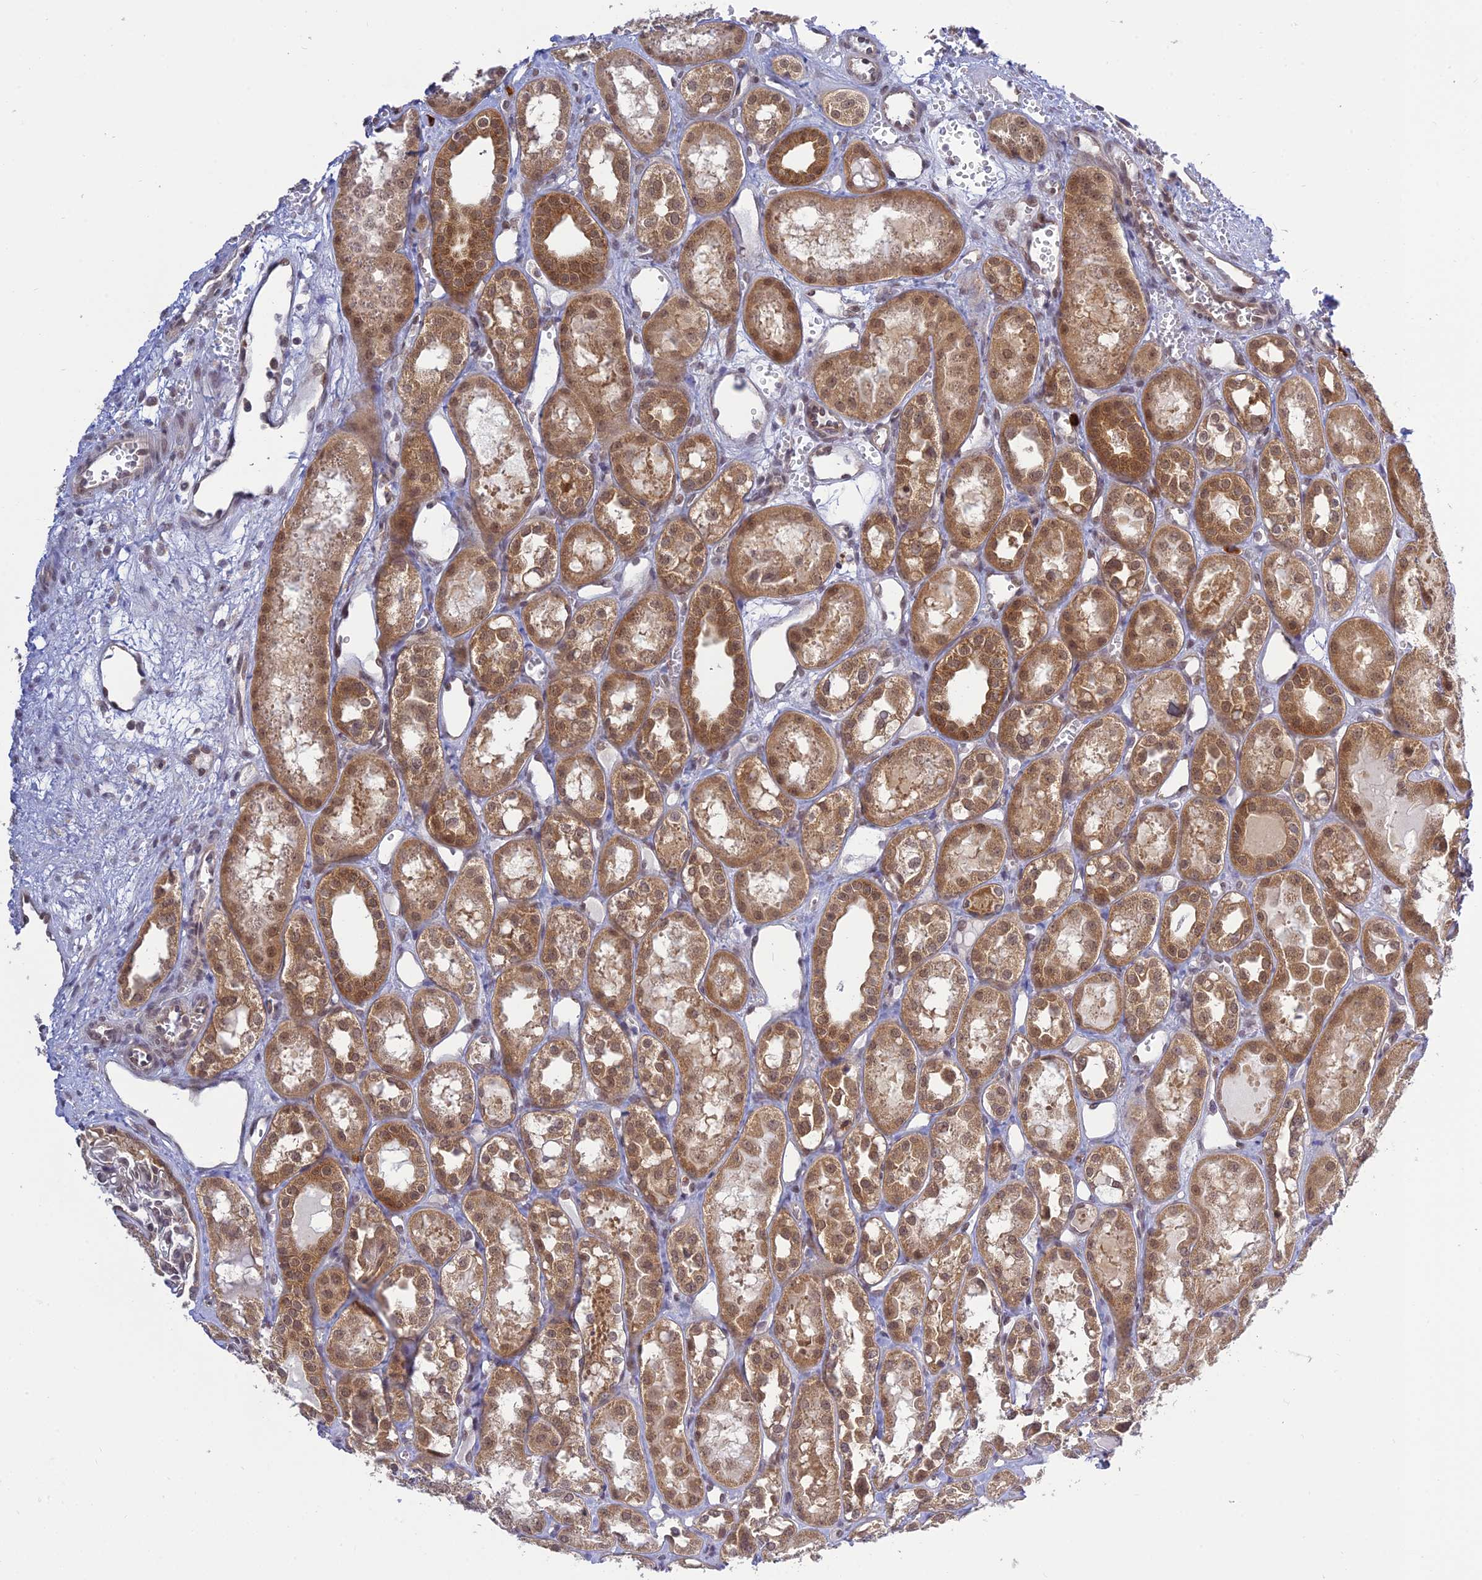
{"staining": {"intensity": "weak", "quantity": "<25%", "location": "nuclear"}, "tissue": "kidney", "cell_type": "Cells in glomeruli", "image_type": "normal", "snomed": [{"axis": "morphology", "description": "Normal tissue, NOS"}, {"axis": "topography", "description": "Kidney"}], "caption": "The histopathology image demonstrates no significant positivity in cells in glomeruli of kidney. The staining was performed using DAB (3,3'-diaminobenzidine) to visualize the protein expression in brown, while the nuclei were stained in blue with hematoxylin (Magnification: 20x).", "gene": "SKIC8", "patient": {"sex": "male", "age": 16}}